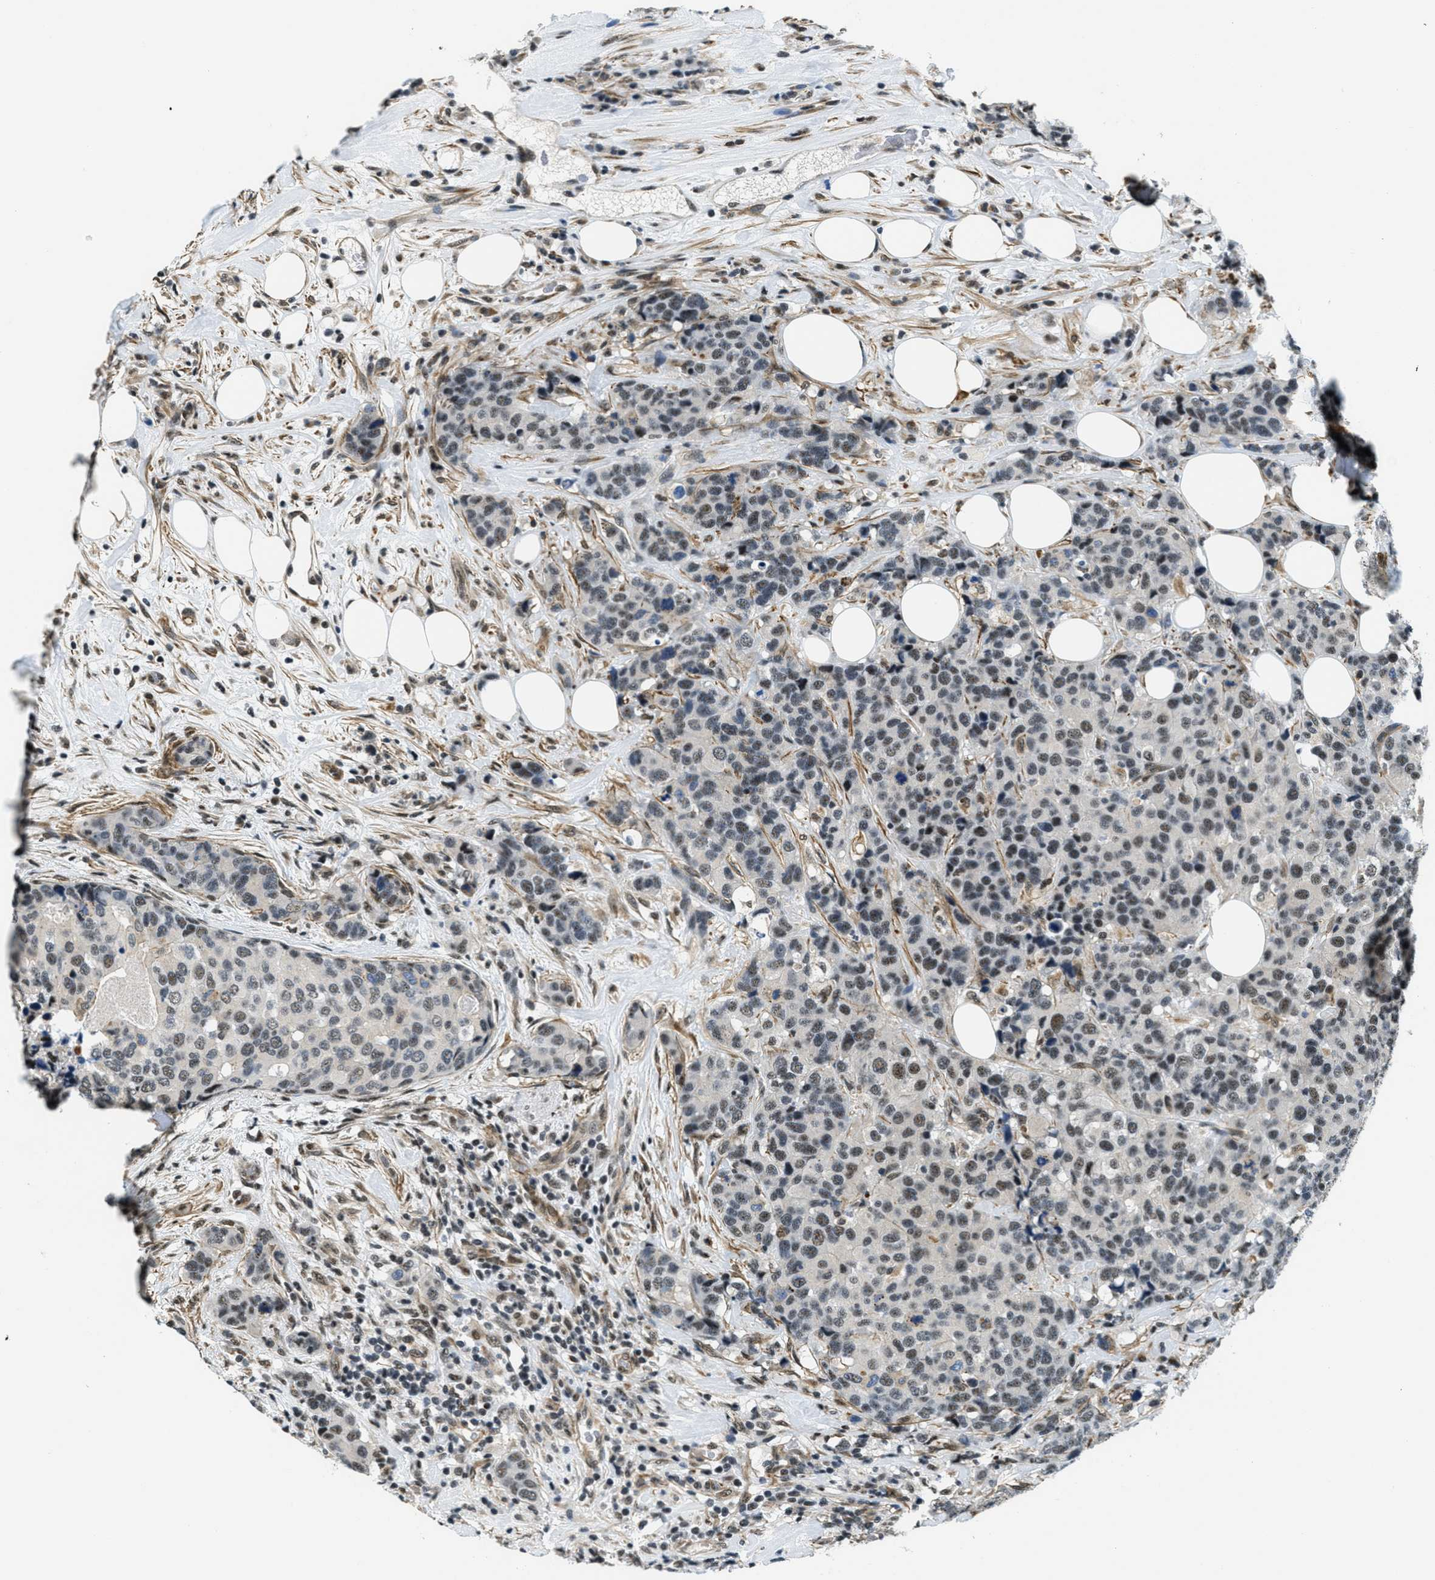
{"staining": {"intensity": "moderate", "quantity": "25%-75%", "location": "nuclear"}, "tissue": "breast cancer", "cell_type": "Tumor cells", "image_type": "cancer", "snomed": [{"axis": "morphology", "description": "Lobular carcinoma"}, {"axis": "topography", "description": "Breast"}], "caption": "Lobular carcinoma (breast) stained with a brown dye shows moderate nuclear positive expression in about 25%-75% of tumor cells.", "gene": "CFAP36", "patient": {"sex": "female", "age": 59}}